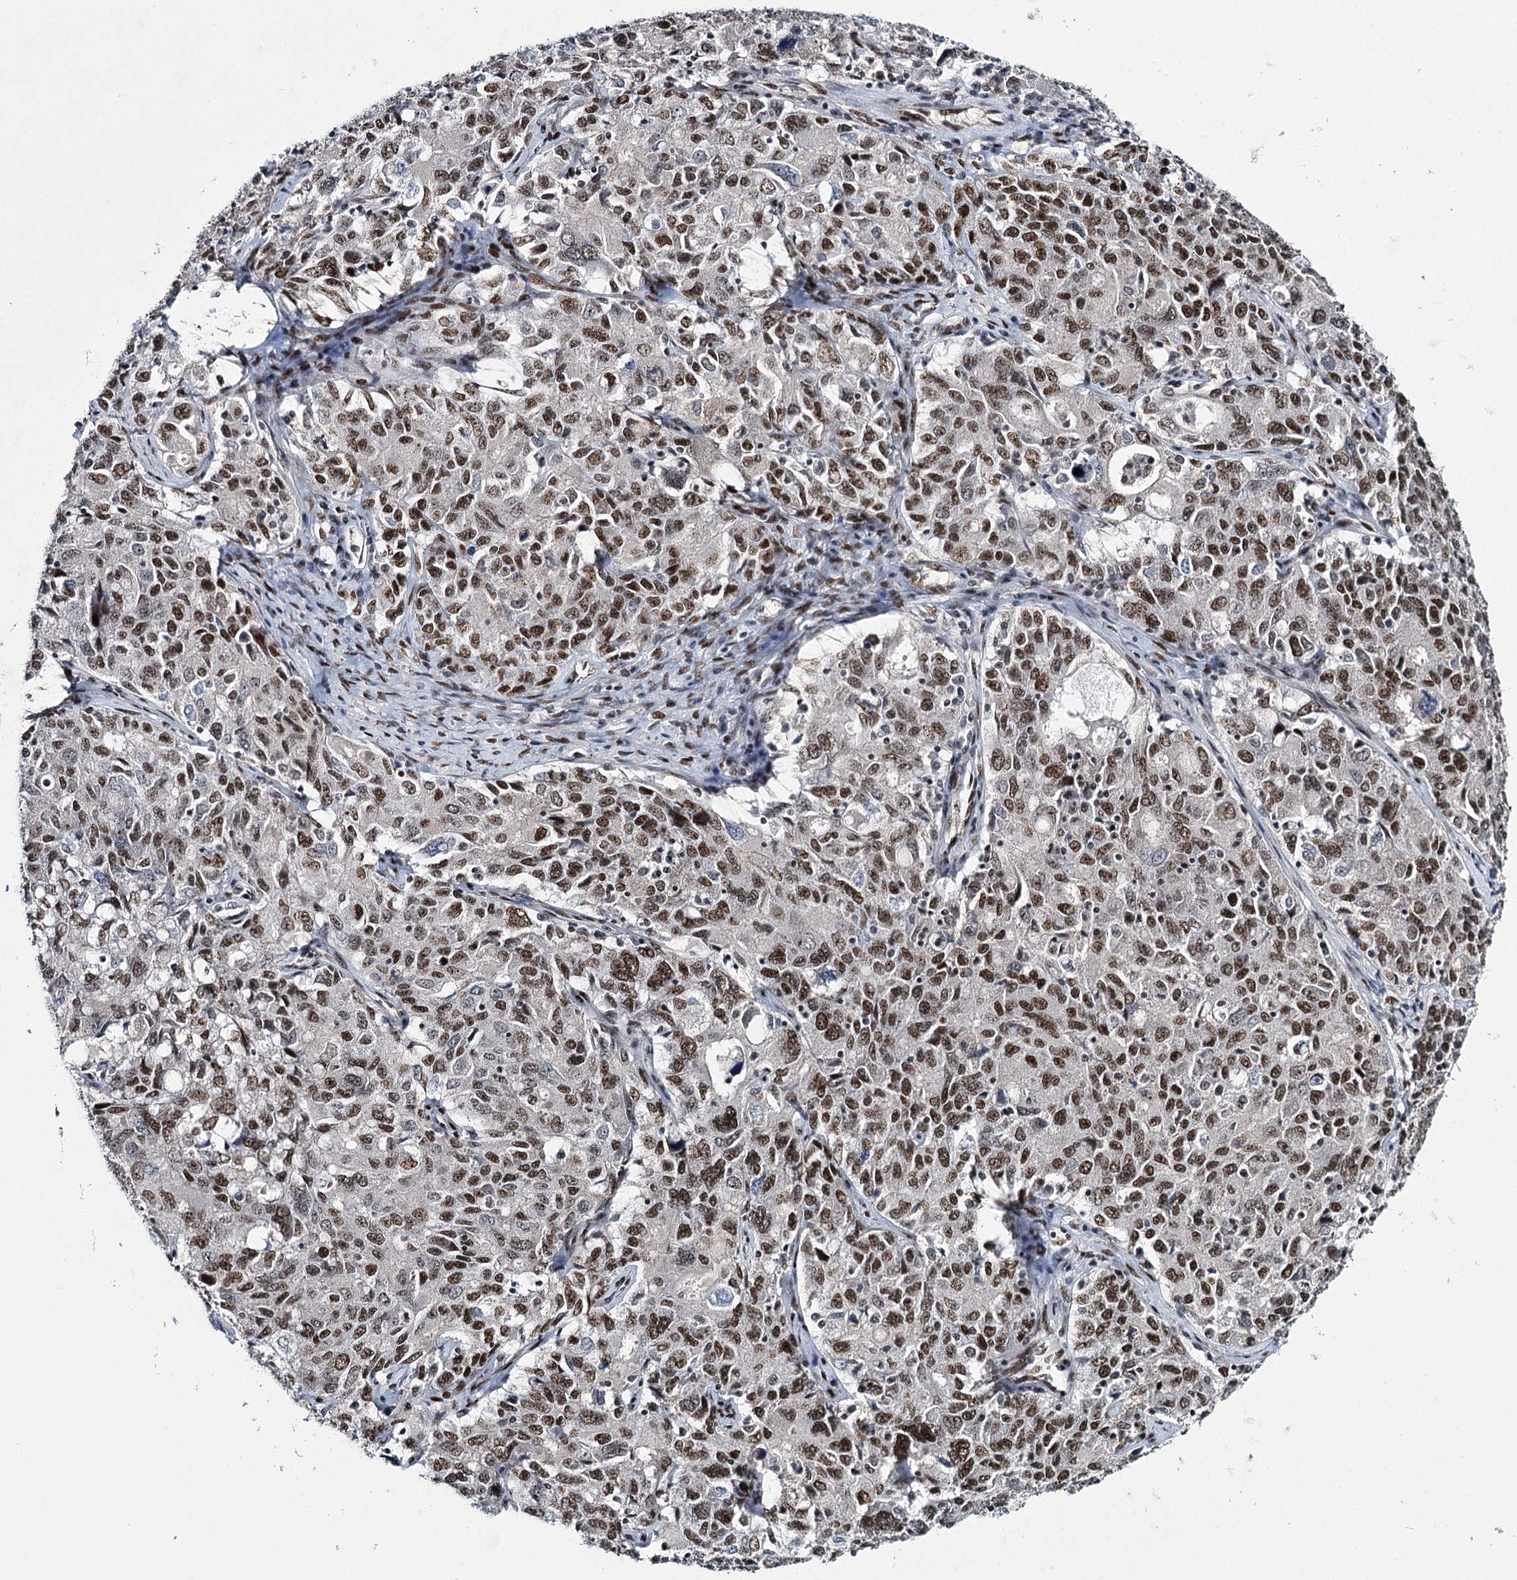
{"staining": {"intensity": "strong", "quantity": ">75%", "location": "nuclear"}, "tissue": "ovarian cancer", "cell_type": "Tumor cells", "image_type": "cancer", "snomed": [{"axis": "morphology", "description": "Carcinoma, endometroid"}, {"axis": "topography", "description": "Ovary"}], "caption": "Protein staining of ovarian endometroid carcinoma tissue displays strong nuclear expression in about >75% of tumor cells. (DAB = brown stain, brightfield microscopy at high magnification).", "gene": "SCAF8", "patient": {"sex": "female", "age": 62}}